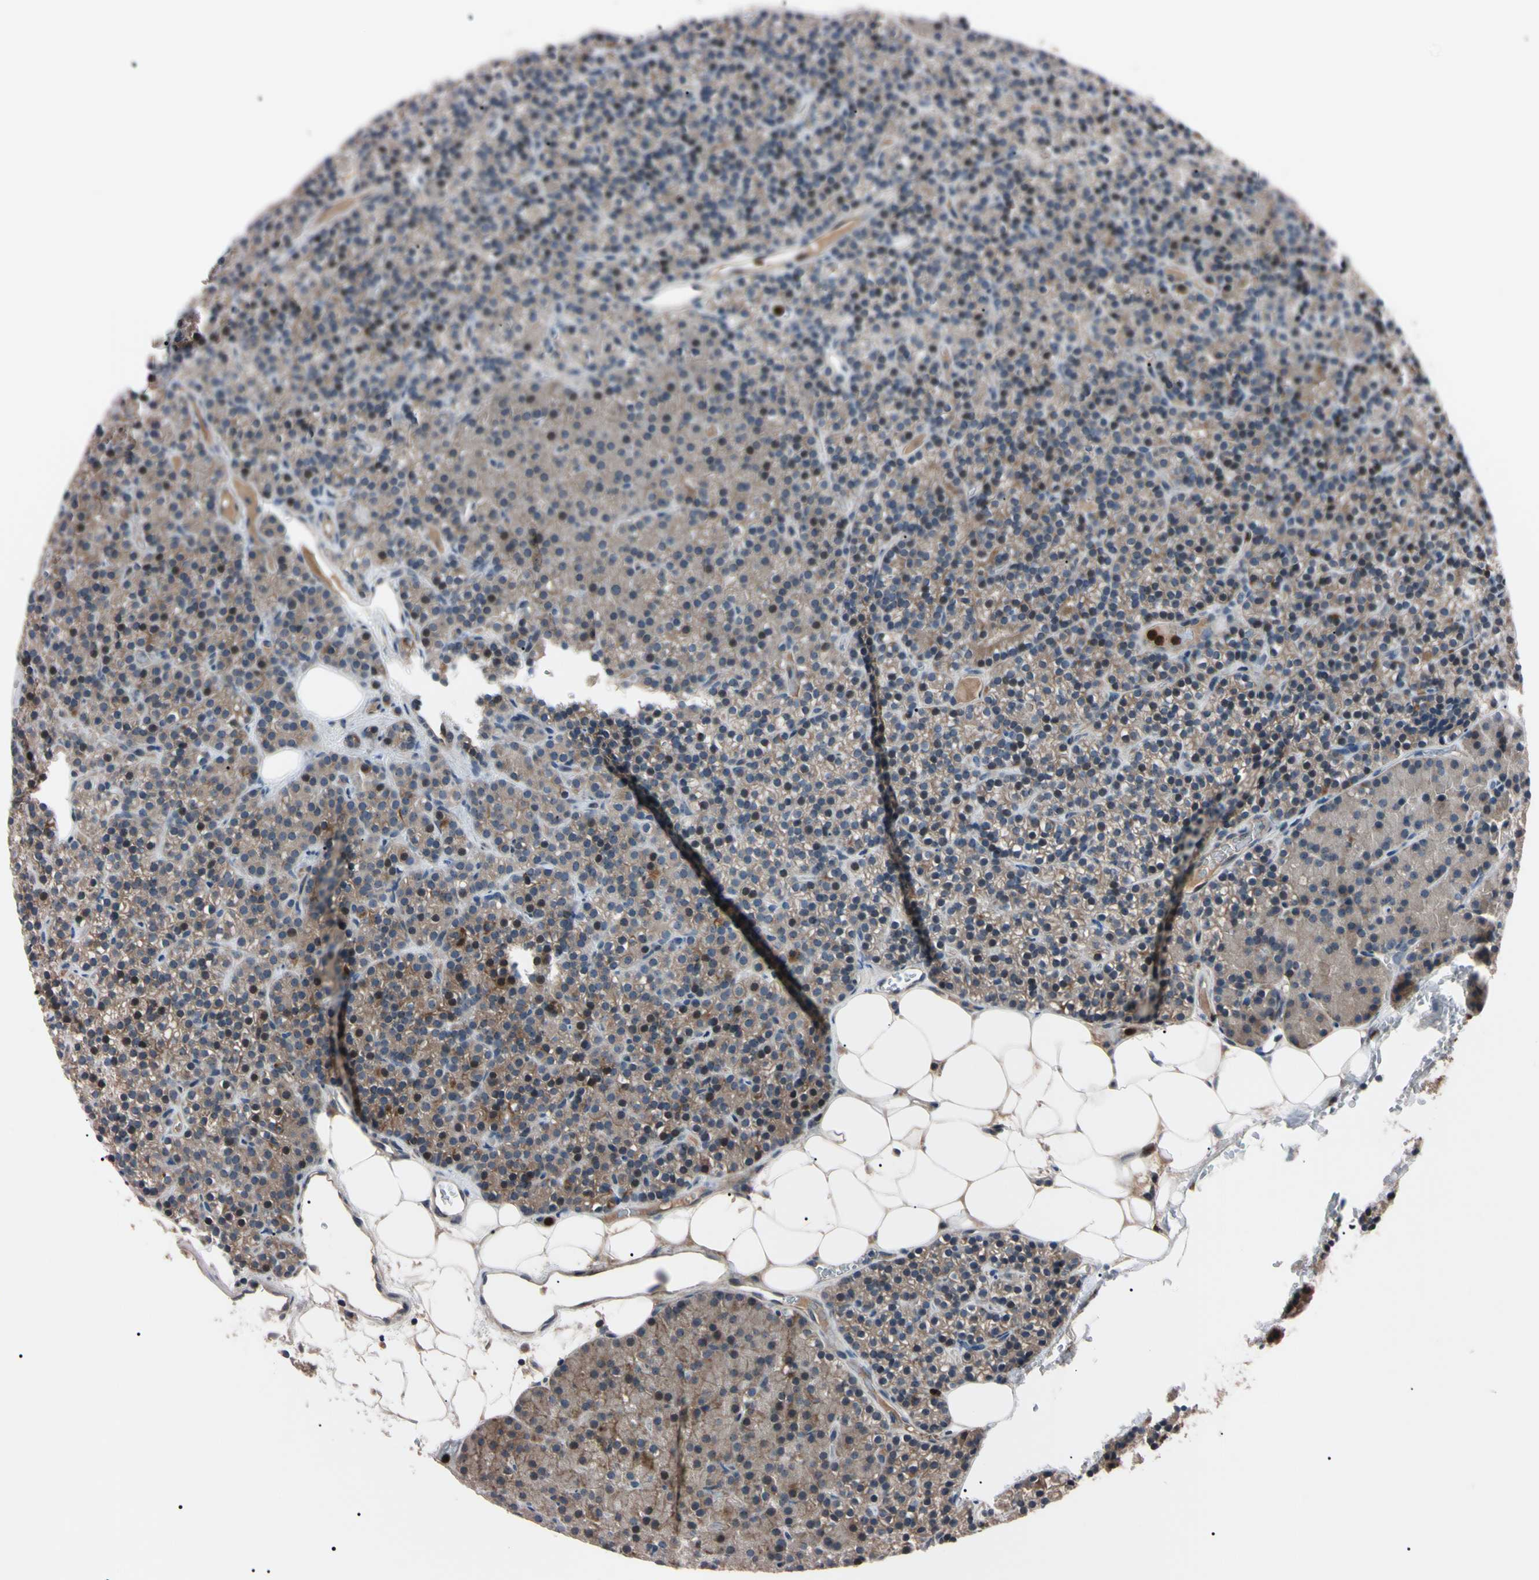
{"staining": {"intensity": "moderate", "quantity": "25%-75%", "location": "cytoplasmic/membranous,nuclear"}, "tissue": "parathyroid gland", "cell_type": "Glandular cells", "image_type": "normal", "snomed": [{"axis": "morphology", "description": "Normal tissue, NOS"}, {"axis": "morphology", "description": "Hyperplasia, NOS"}, {"axis": "topography", "description": "Parathyroid gland"}], "caption": "This photomicrograph displays IHC staining of normal human parathyroid gland, with medium moderate cytoplasmic/membranous,nuclear staining in approximately 25%-75% of glandular cells.", "gene": "TRAF5", "patient": {"sex": "male", "age": 44}}